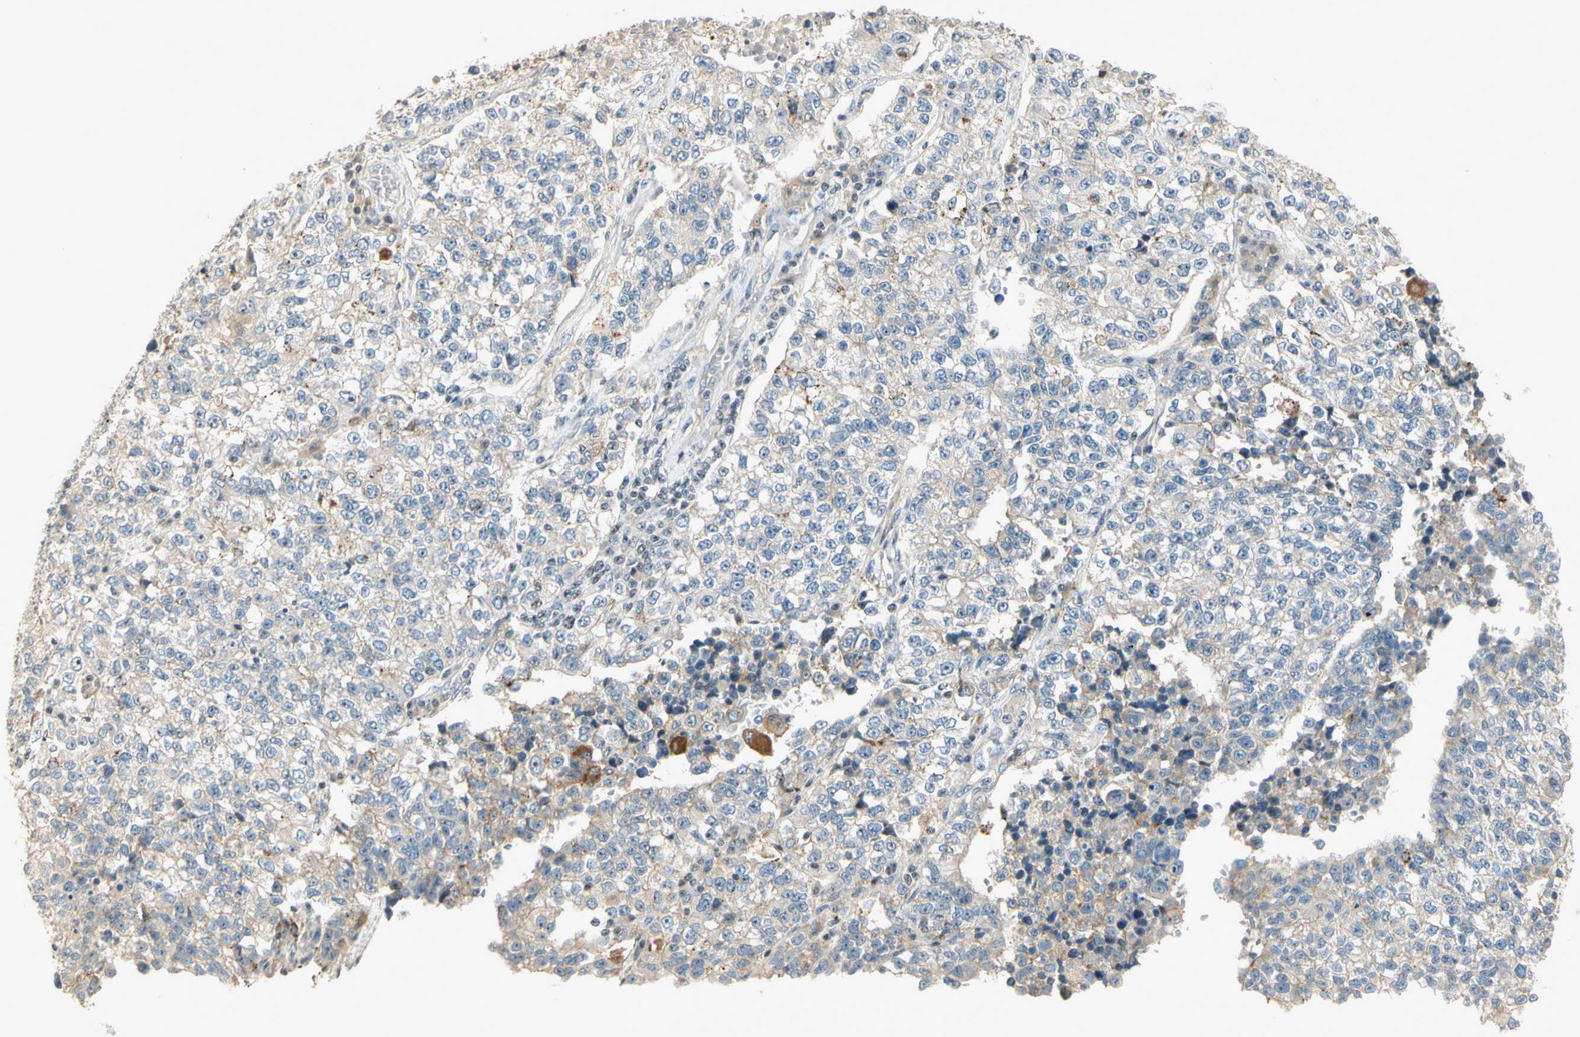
{"staining": {"intensity": "weak", "quantity": "25%-75%", "location": "cytoplasmic/membranous"}, "tissue": "lung cancer", "cell_type": "Tumor cells", "image_type": "cancer", "snomed": [{"axis": "morphology", "description": "Adenocarcinoma, NOS"}, {"axis": "topography", "description": "Lung"}], "caption": "Immunohistochemistry (IHC) histopathology image of human lung adenocarcinoma stained for a protein (brown), which demonstrates low levels of weak cytoplasmic/membranous staining in about 25%-75% of tumor cells.", "gene": "NFYA", "patient": {"sex": "male", "age": 49}}